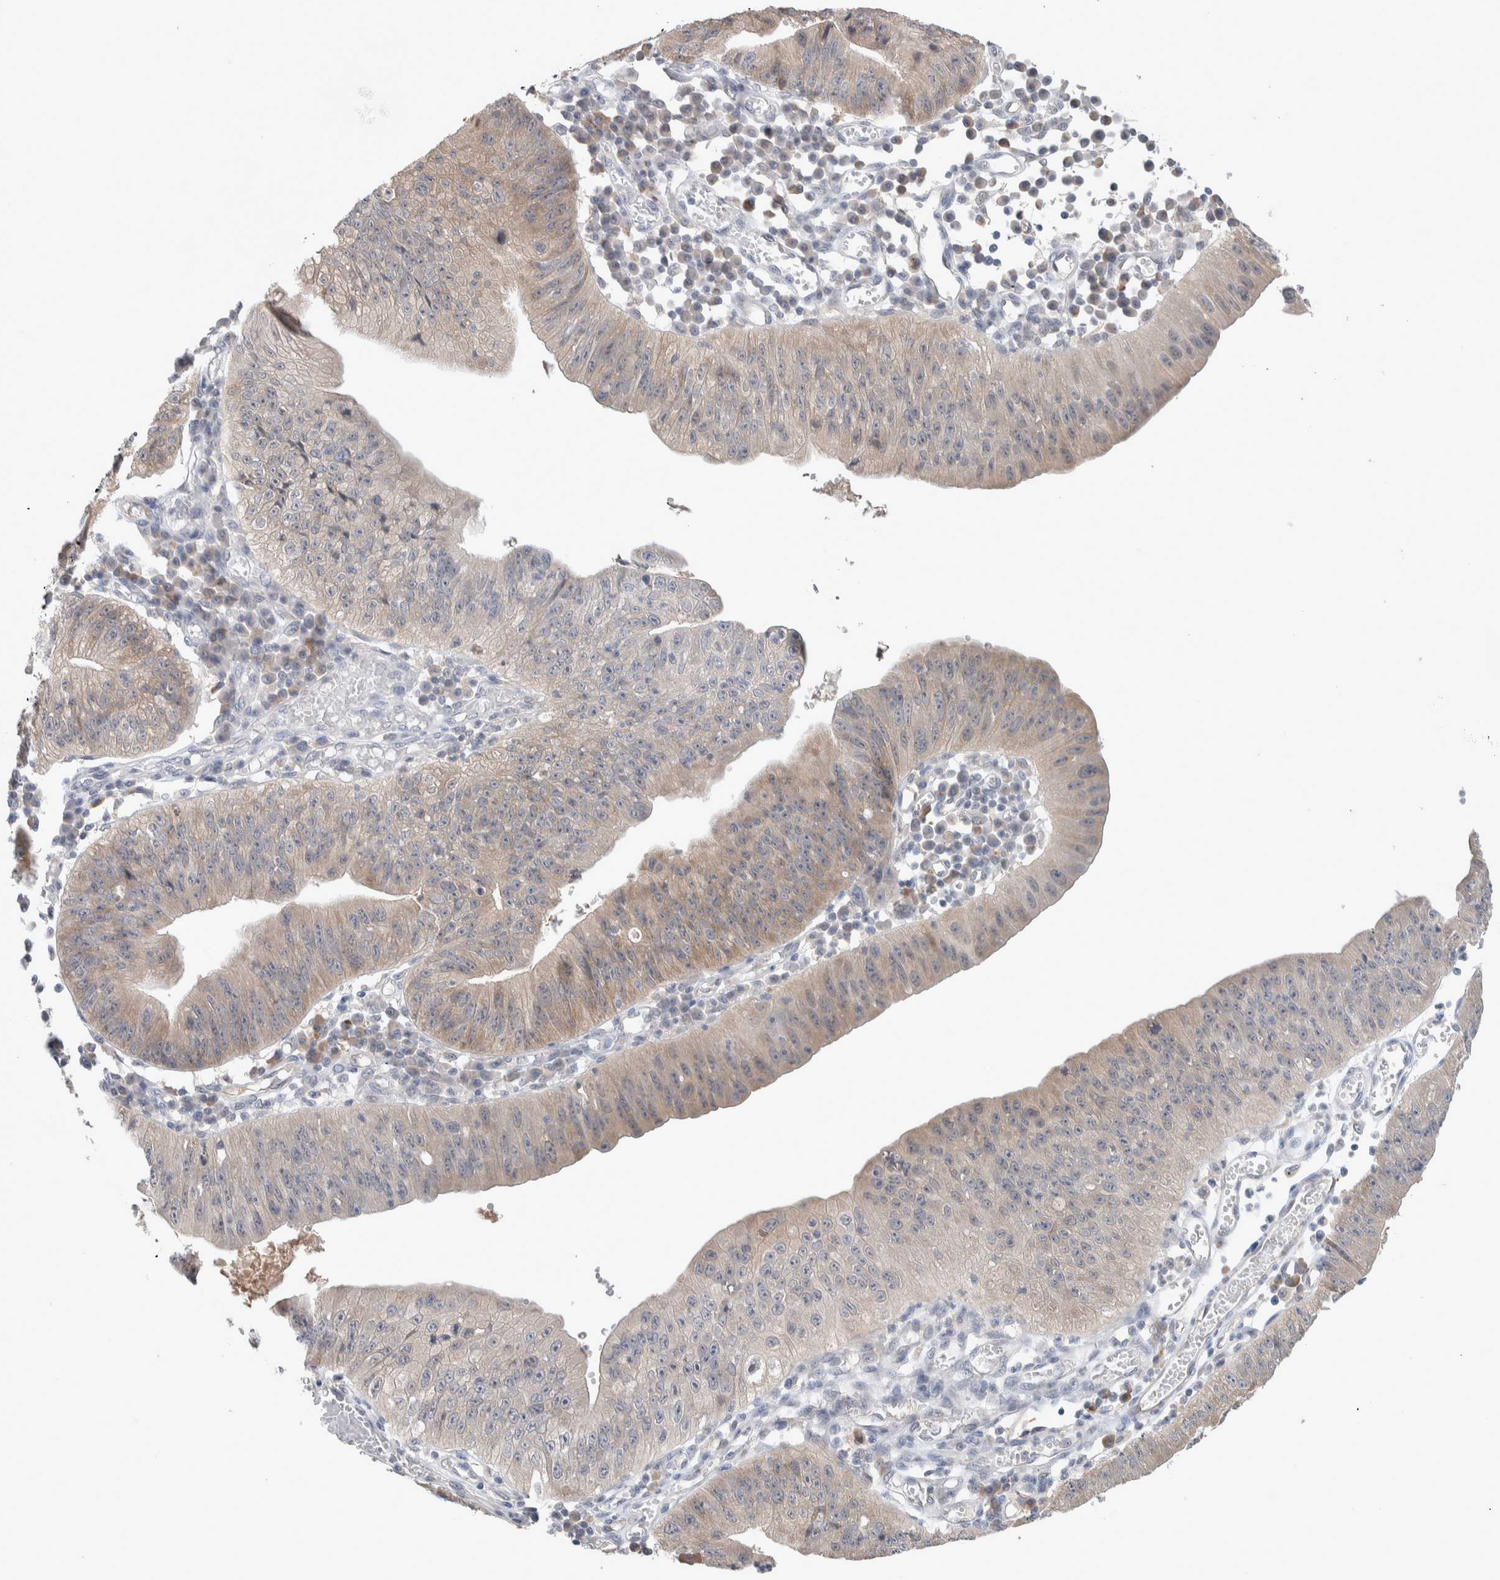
{"staining": {"intensity": "weak", "quantity": "25%-75%", "location": "cytoplasmic/membranous"}, "tissue": "stomach cancer", "cell_type": "Tumor cells", "image_type": "cancer", "snomed": [{"axis": "morphology", "description": "Adenocarcinoma, NOS"}, {"axis": "topography", "description": "Stomach"}], "caption": "The micrograph shows immunohistochemical staining of stomach cancer. There is weak cytoplasmic/membranous staining is seen in about 25%-75% of tumor cells.", "gene": "DEPTOR", "patient": {"sex": "male", "age": 59}}